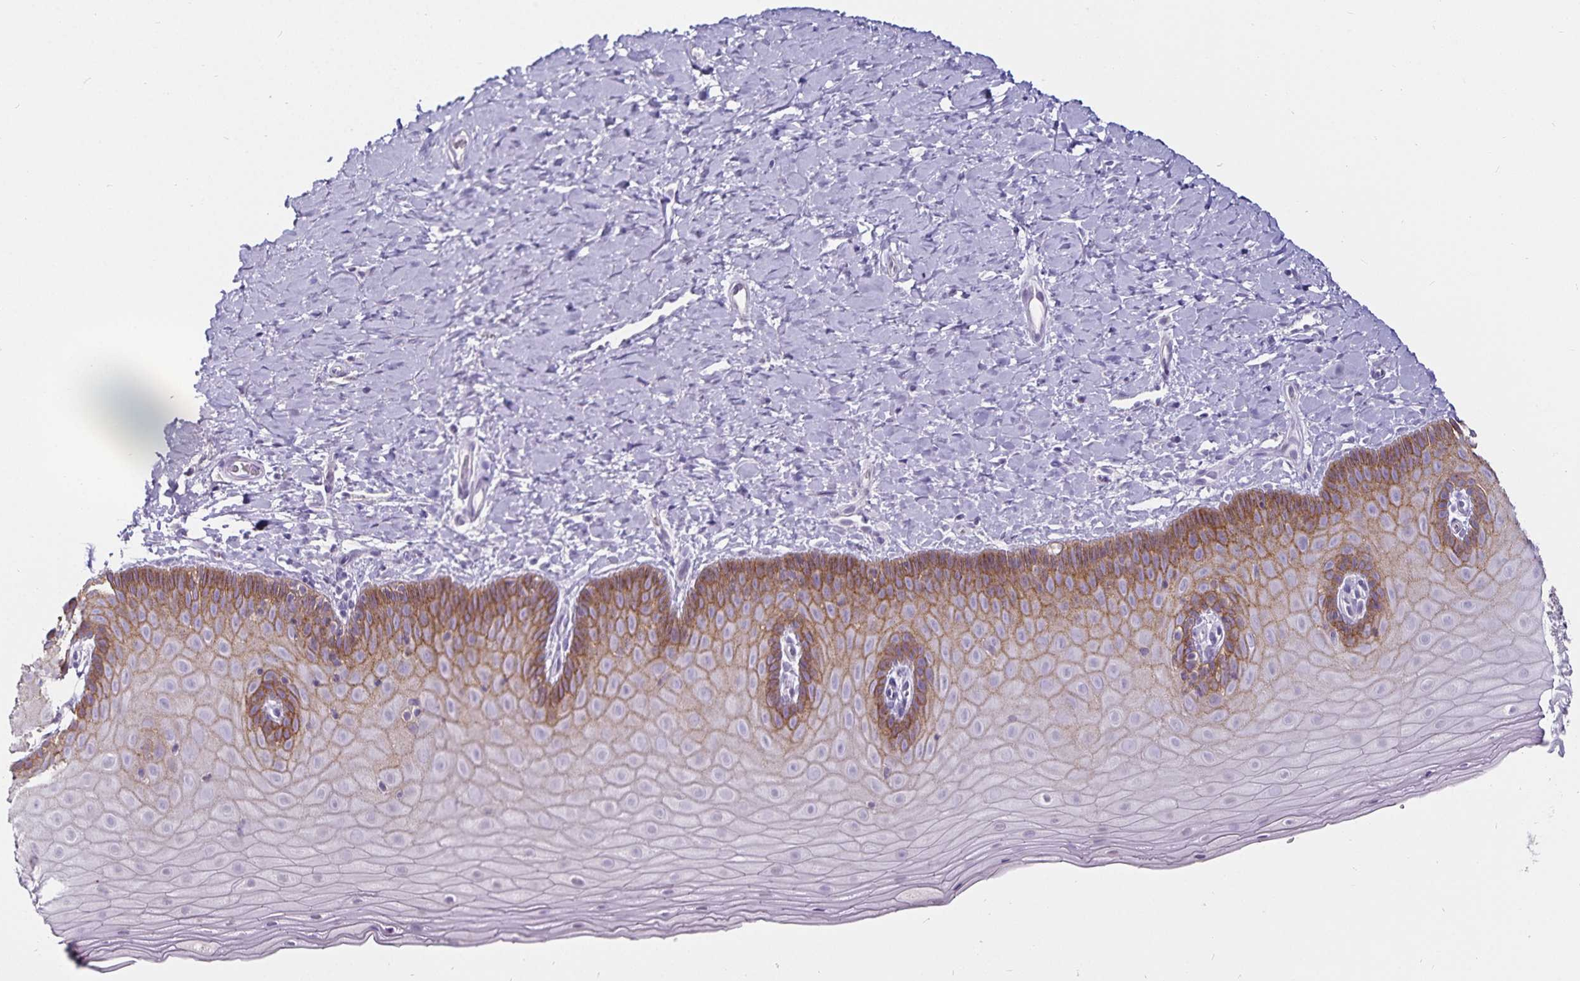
{"staining": {"intensity": "negative", "quantity": "none", "location": "none"}, "tissue": "cervix", "cell_type": "Glandular cells", "image_type": "normal", "snomed": [{"axis": "morphology", "description": "Normal tissue, NOS"}, {"axis": "topography", "description": "Cervix"}], "caption": "Immunohistochemistry of unremarkable cervix displays no positivity in glandular cells.", "gene": "CA12", "patient": {"sex": "female", "age": 37}}